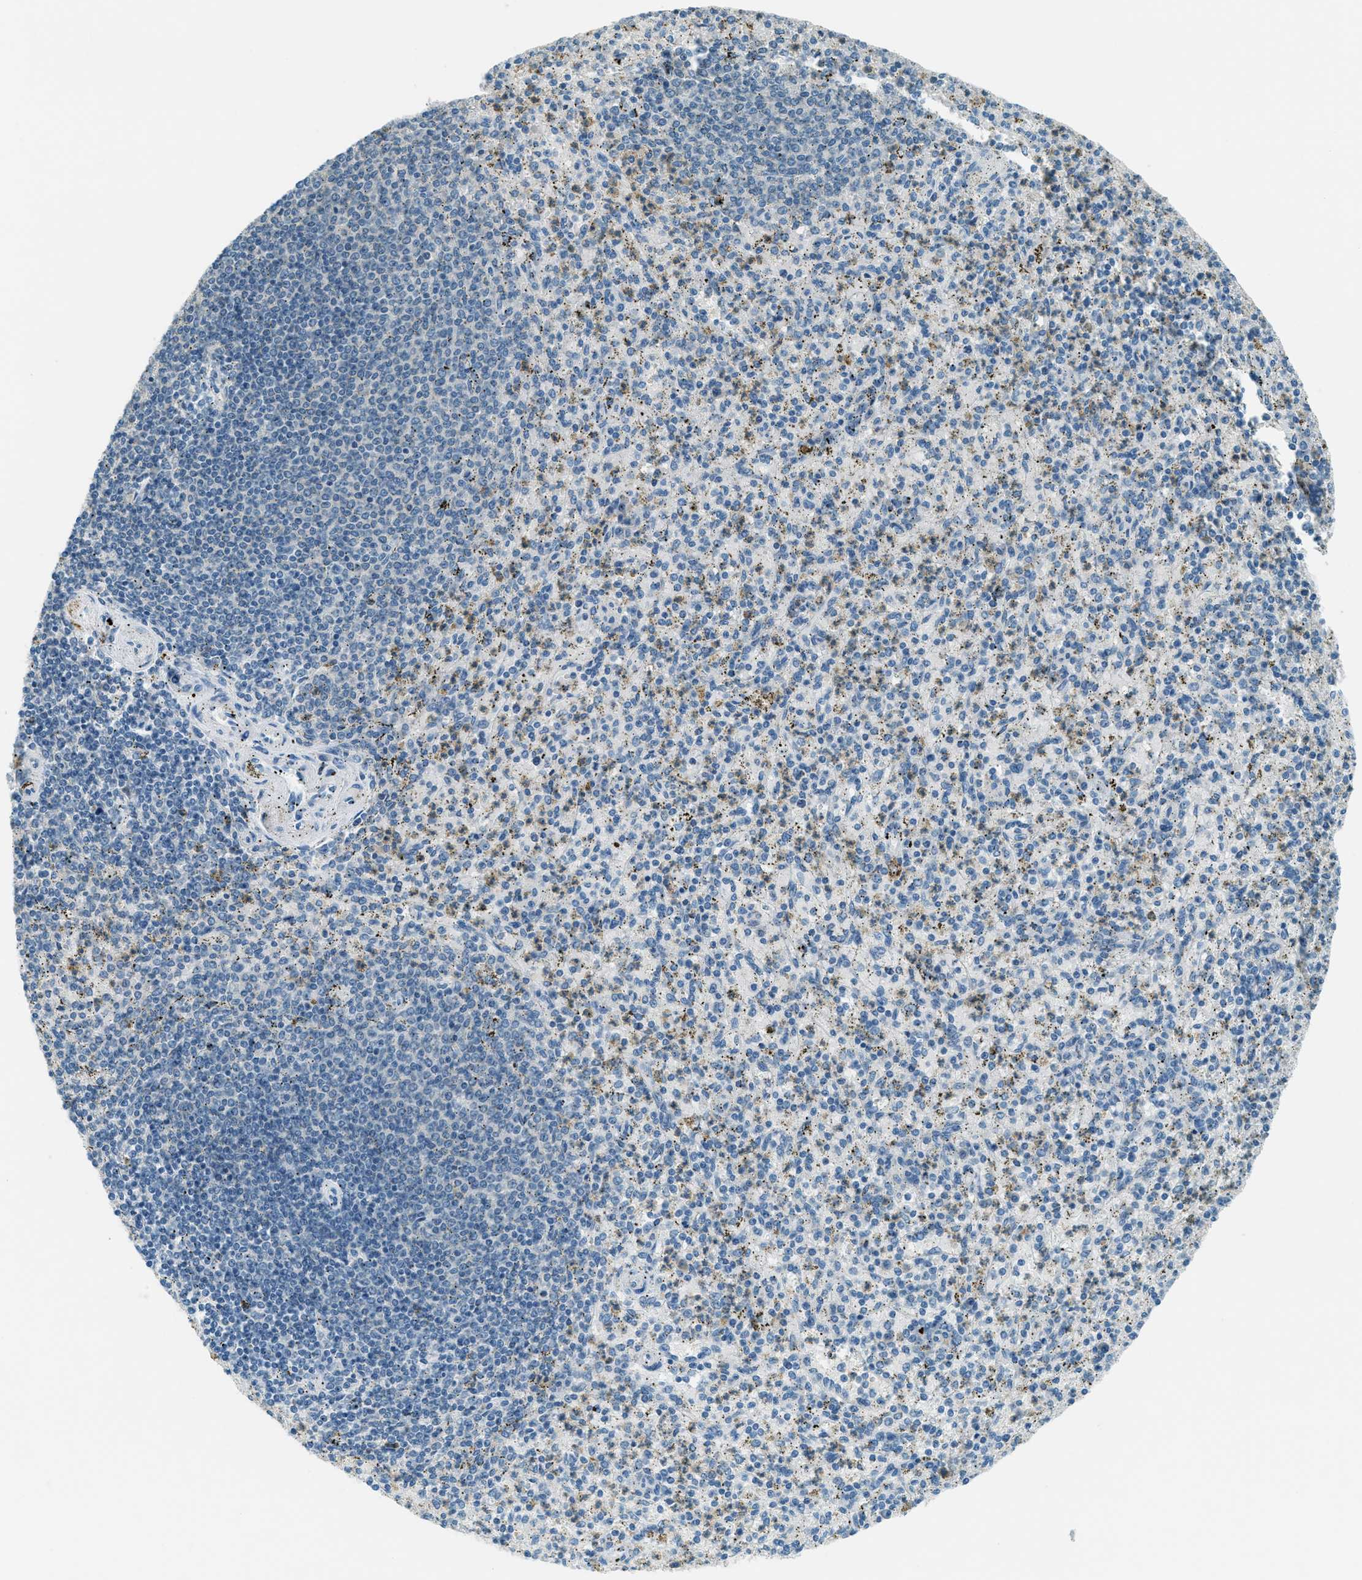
{"staining": {"intensity": "negative", "quantity": "none", "location": "none"}, "tissue": "spleen", "cell_type": "Cells in red pulp", "image_type": "normal", "snomed": [{"axis": "morphology", "description": "Normal tissue, NOS"}, {"axis": "topography", "description": "Spleen"}], "caption": "Immunohistochemistry micrograph of benign human spleen stained for a protein (brown), which displays no staining in cells in red pulp.", "gene": "MSLN", "patient": {"sex": "male", "age": 72}}